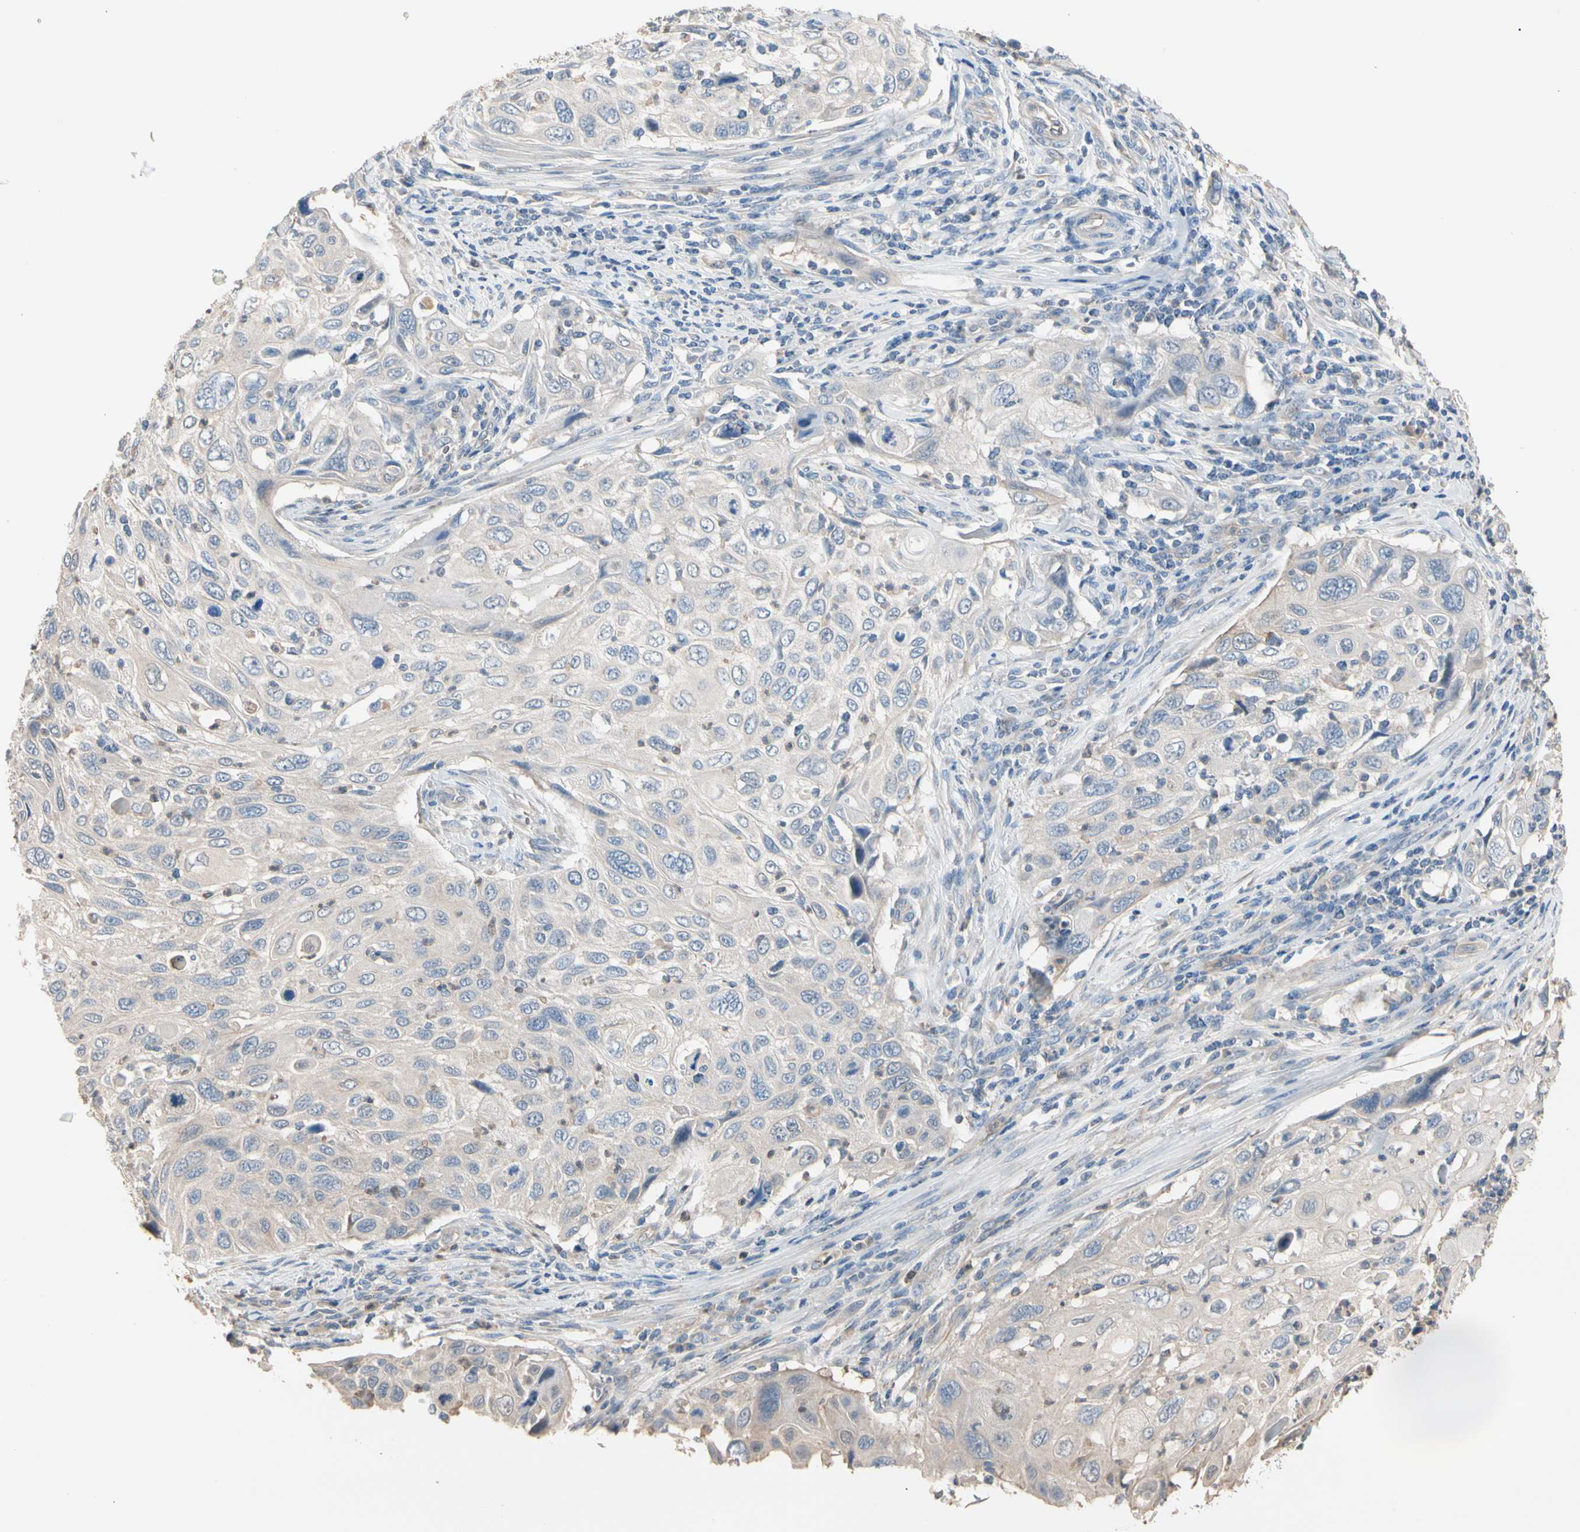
{"staining": {"intensity": "negative", "quantity": "none", "location": "none"}, "tissue": "cervical cancer", "cell_type": "Tumor cells", "image_type": "cancer", "snomed": [{"axis": "morphology", "description": "Squamous cell carcinoma, NOS"}, {"axis": "topography", "description": "Cervix"}], "caption": "Cervical cancer stained for a protein using IHC reveals no expression tumor cells.", "gene": "BBOX1", "patient": {"sex": "female", "age": 70}}